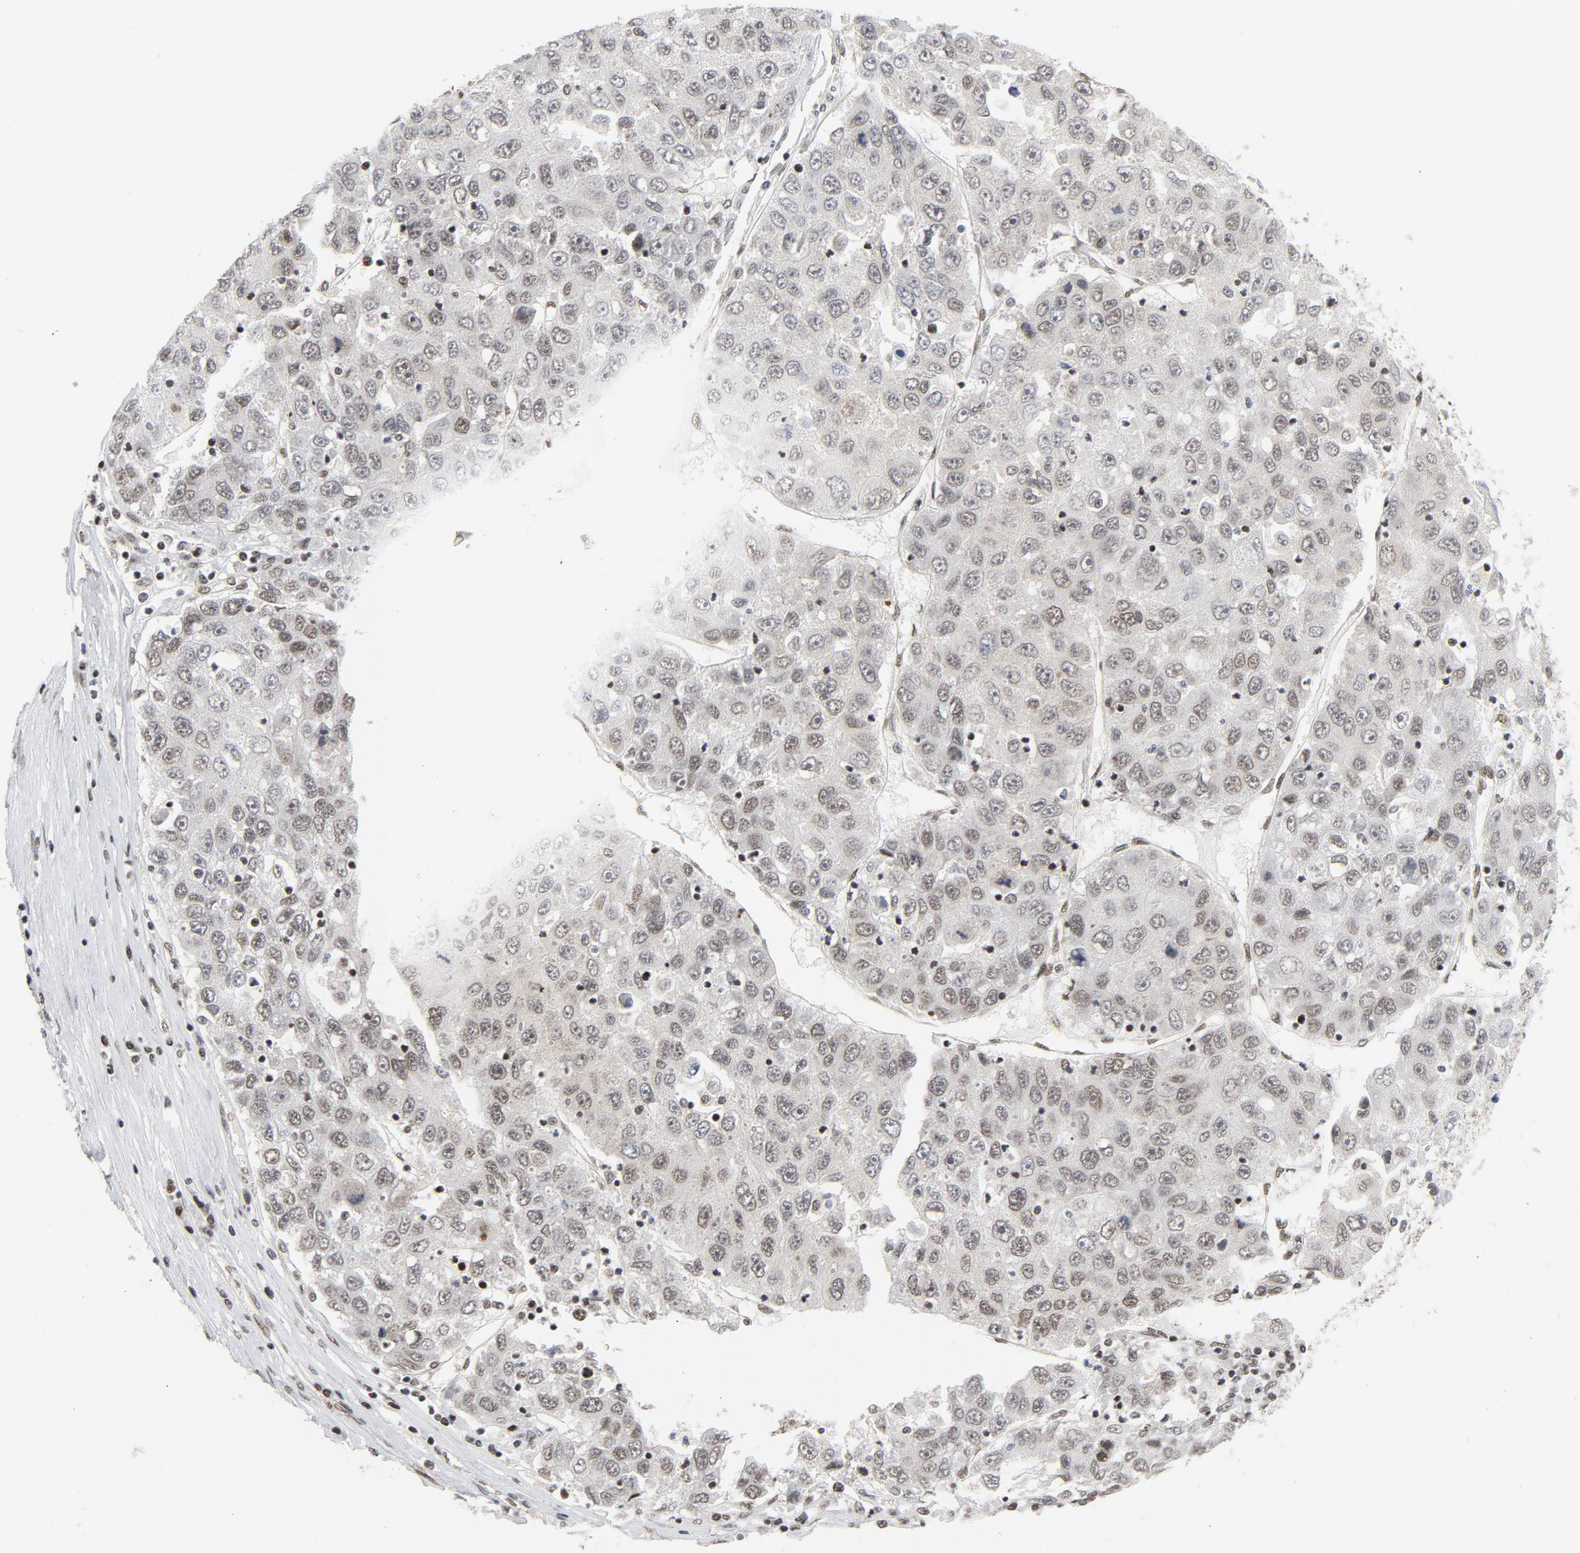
{"staining": {"intensity": "moderate", "quantity": ">75%", "location": "nuclear"}, "tissue": "liver cancer", "cell_type": "Tumor cells", "image_type": "cancer", "snomed": [{"axis": "morphology", "description": "Carcinoma, Hepatocellular, NOS"}, {"axis": "topography", "description": "Liver"}], "caption": "The photomicrograph displays immunohistochemical staining of liver hepatocellular carcinoma. There is moderate nuclear staining is appreciated in approximately >75% of tumor cells. (DAB = brown stain, brightfield microscopy at high magnification).", "gene": "ERCC1", "patient": {"sex": "male", "age": 49}}